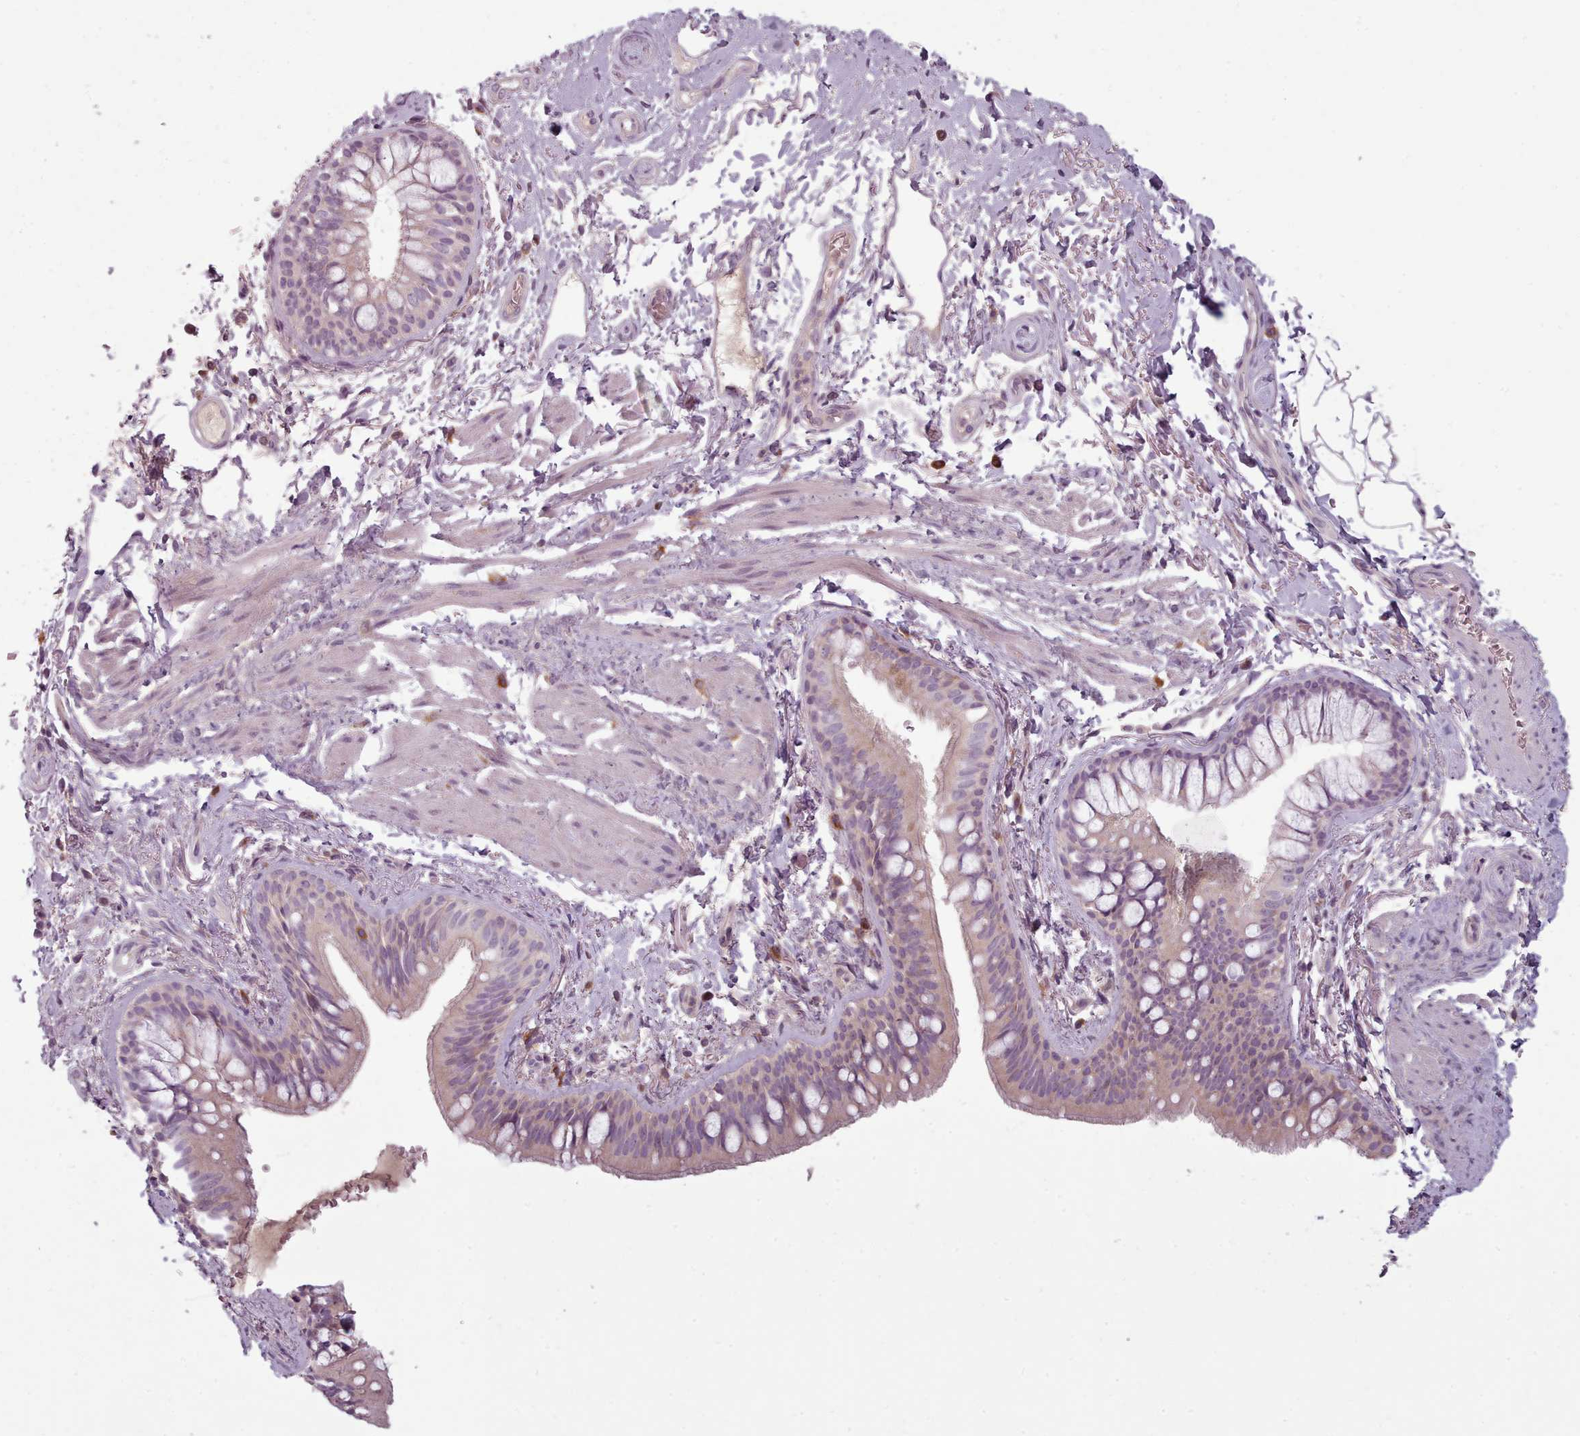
{"staining": {"intensity": "weak", "quantity": "<25%", "location": "cytoplasmic/membranous"}, "tissue": "bronchus", "cell_type": "Respiratory epithelial cells", "image_type": "normal", "snomed": [{"axis": "morphology", "description": "Normal tissue, NOS"}, {"axis": "topography", "description": "Lymph node"}, {"axis": "topography", "description": "Cartilage tissue"}, {"axis": "topography", "description": "Bronchus"}], "caption": "Respiratory epithelial cells show no significant positivity in benign bronchus. Brightfield microscopy of immunohistochemistry stained with DAB (3,3'-diaminobenzidine) (brown) and hematoxylin (blue), captured at high magnification.", "gene": "LAPTM5", "patient": {"sex": "female", "age": 70}}